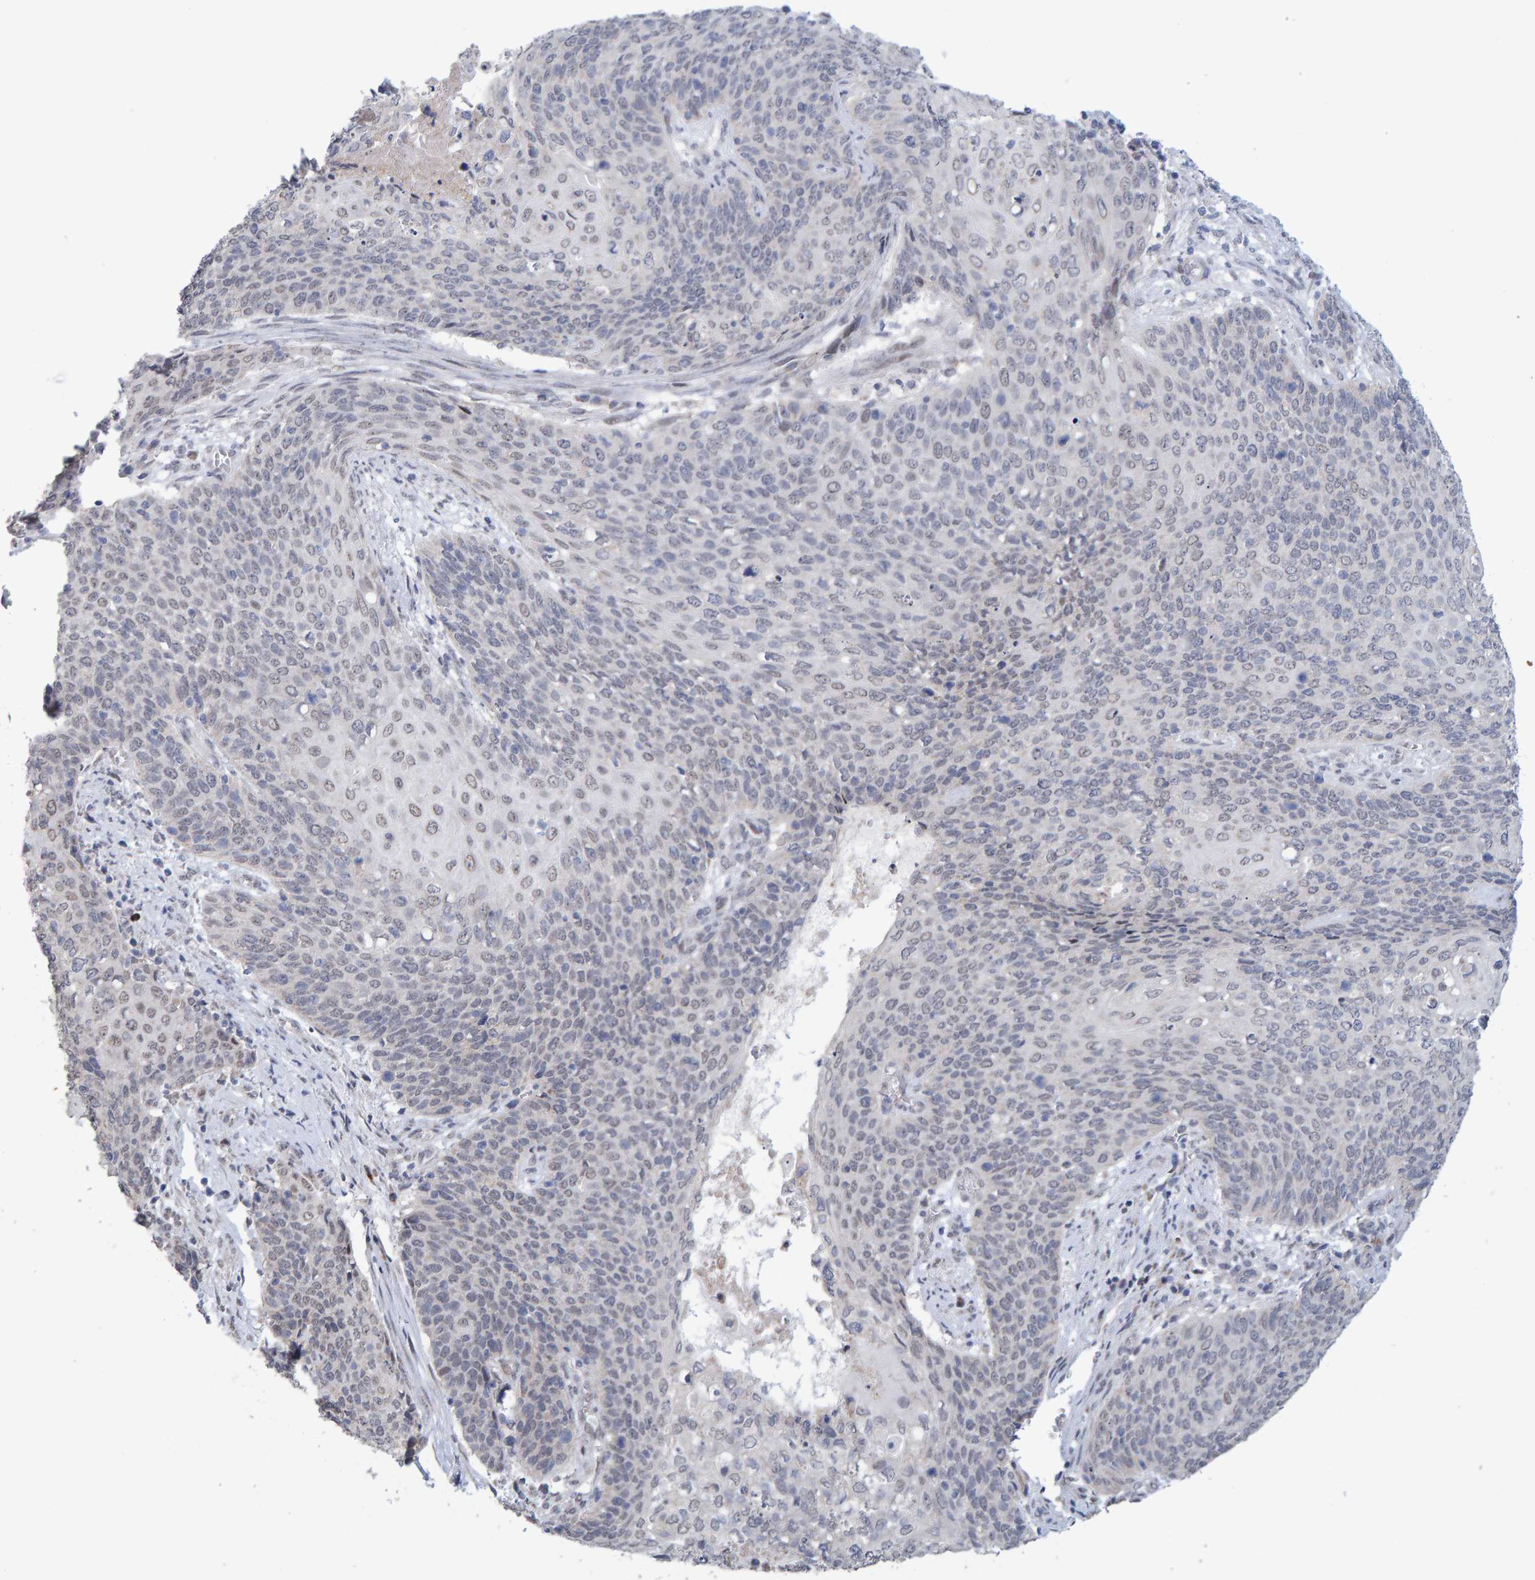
{"staining": {"intensity": "weak", "quantity": "<25%", "location": "nuclear"}, "tissue": "cervical cancer", "cell_type": "Tumor cells", "image_type": "cancer", "snomed": [{"axis": "morphology", "description": "Squamous cell carcinoma, NOS"}, {"axis": "topography", "description": "Cervix"}], "caption": "IHC micrograph of human cervical squamous cell carcinoma stained for a protein (brown), which shows no expression in tumor cells.", "gene": "USP43", "patient": {"sex": "female", "age": 39}}